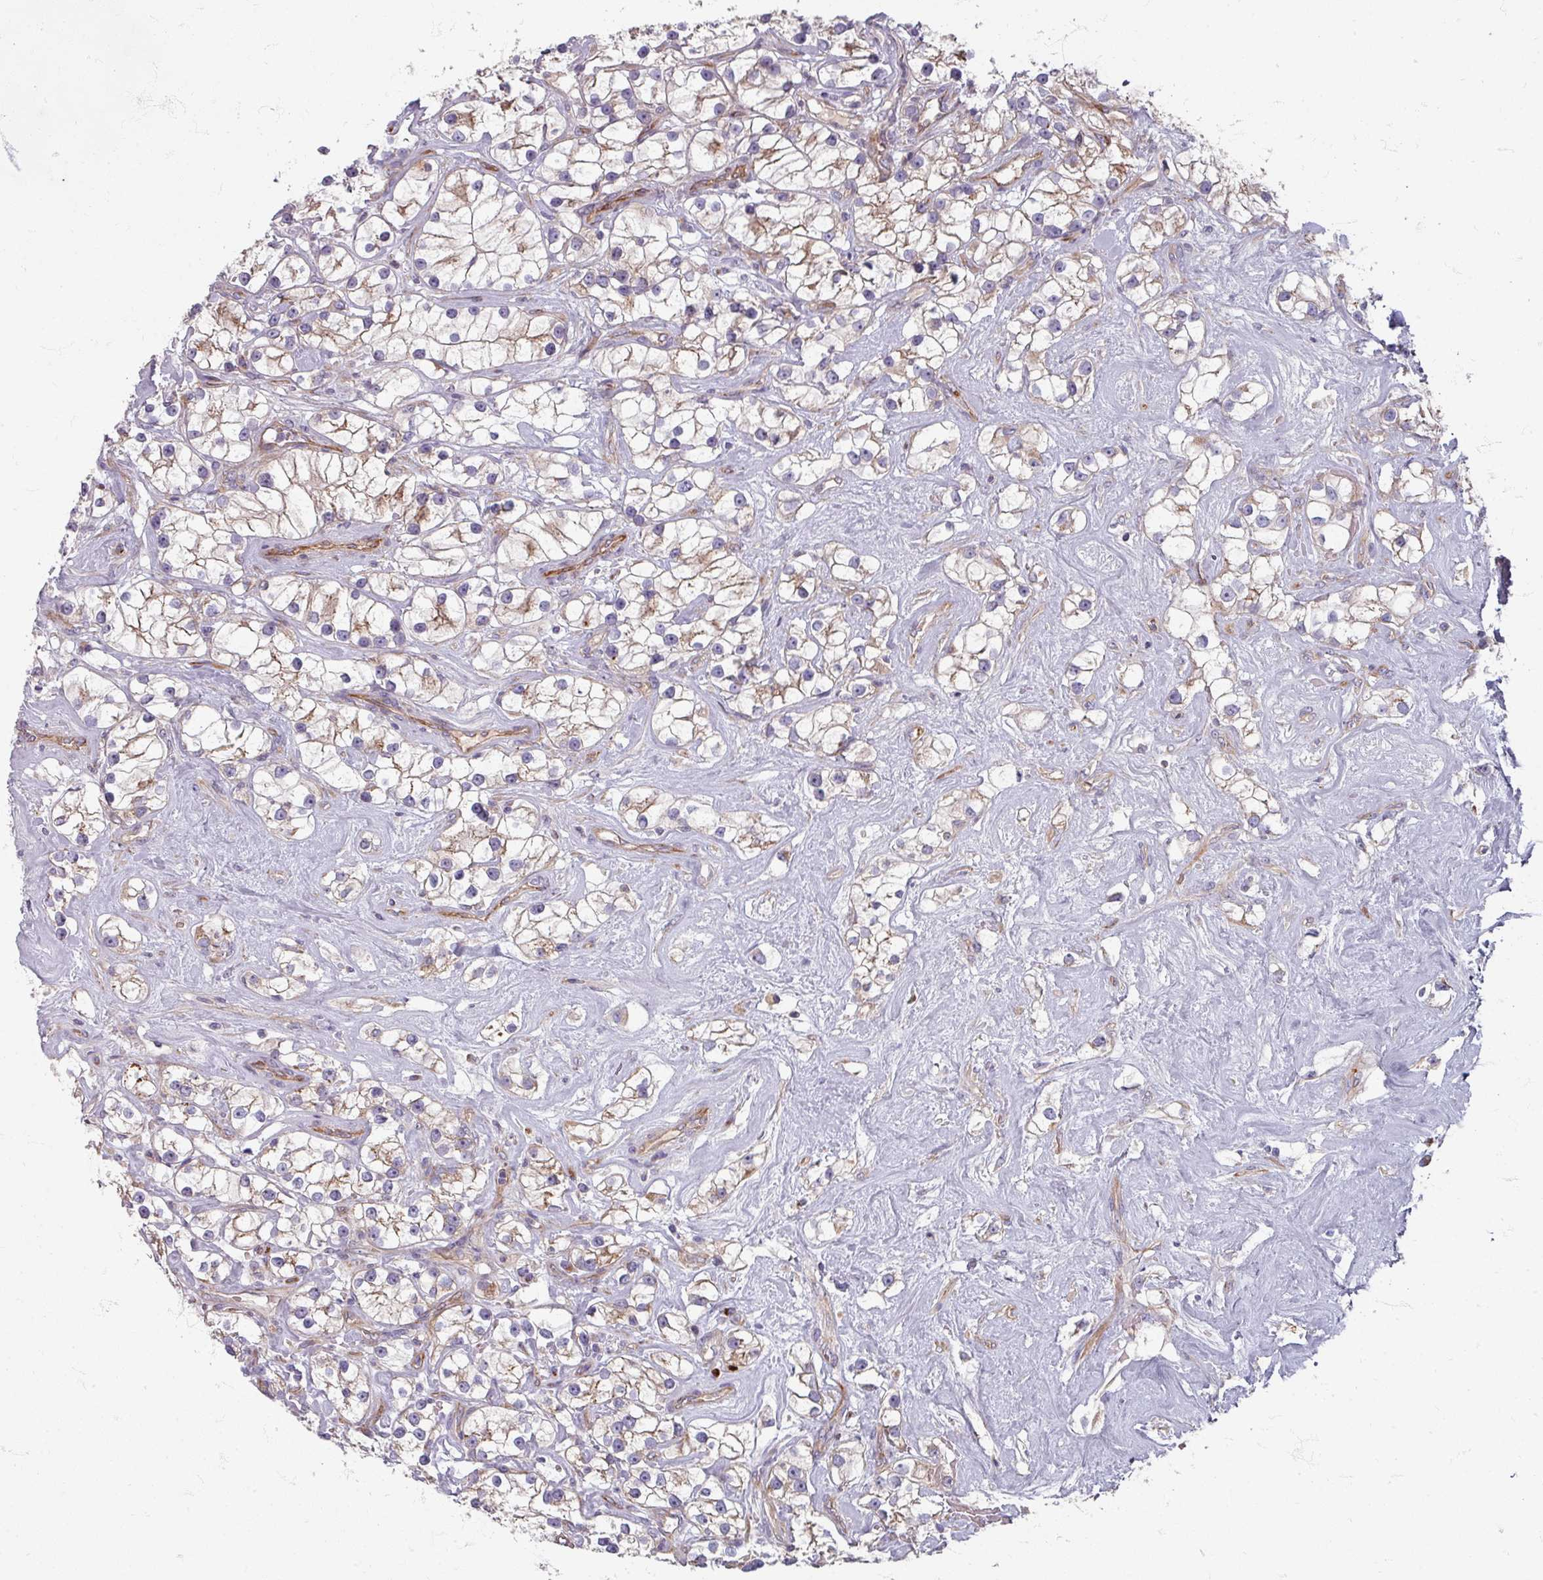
{"staining": {"intensity": "weak", "quantity": "25%-75%", "location": "cytoplasmic/membranous"}, "tissue": "renal cancer", "cell_type": "Tumor cells", "image_type": "cancer", "snomed": [{"axis": "morphology", "description": "Adenocarcinoma, NOS"}, {"axis": "topography", "description": "Kidney"}], "caption": "About 25%-75% of tumor cells in human adenocarcinoma (renal) demonstrate weak cytoplasmic/membranous protein expression as visualized by brown immunohistochemical staining.", "gene": "GABARAPL1", "patient": {"sex": "male", "age": 77}}